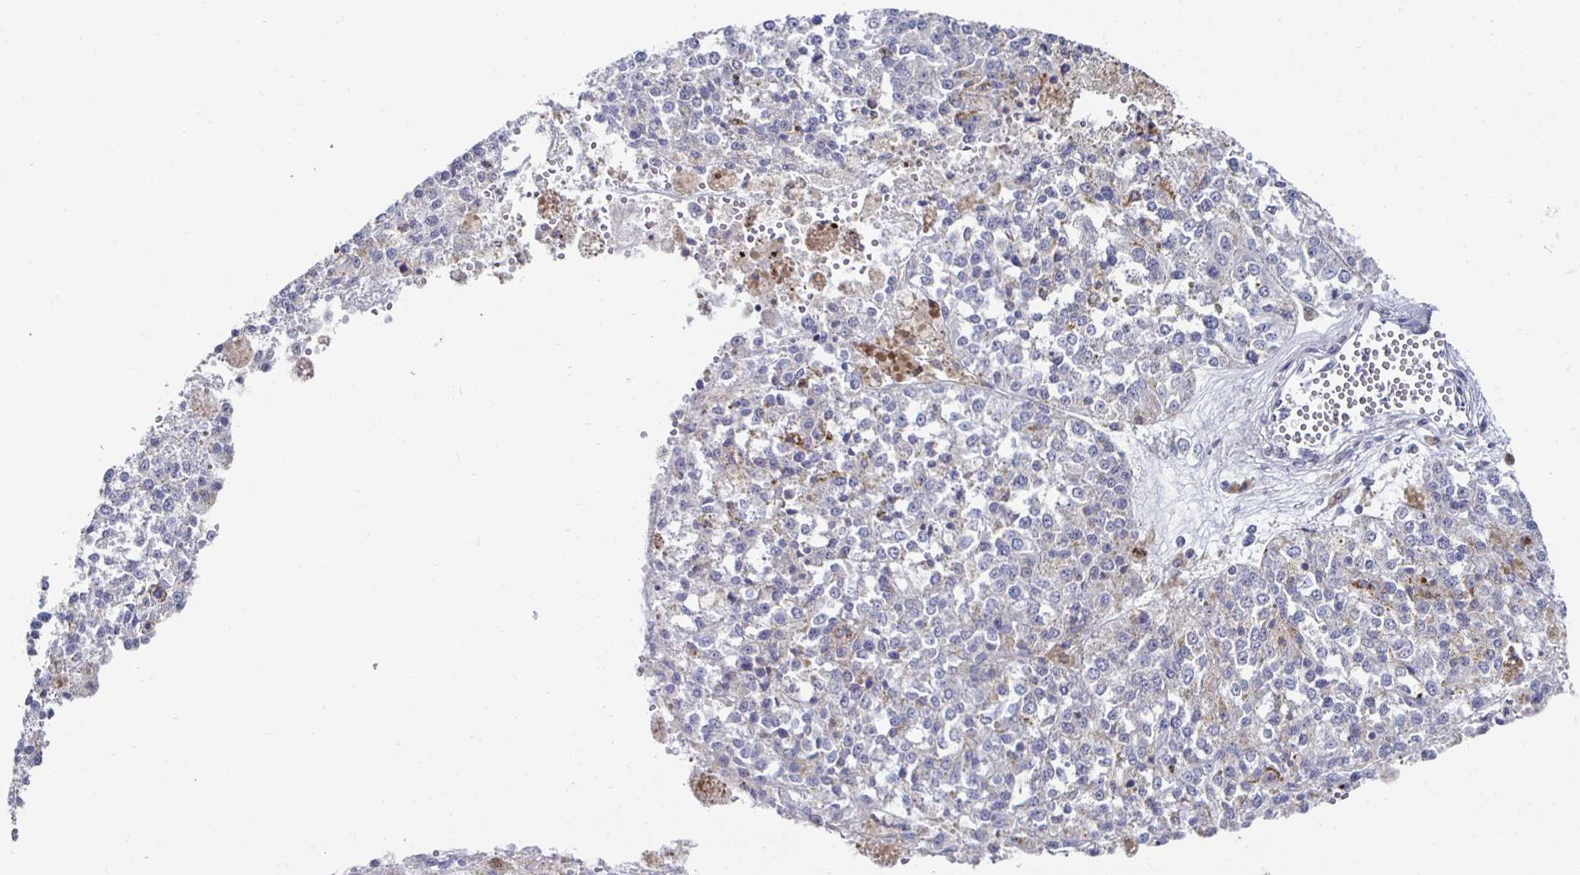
{"staining": {"intensity": "negative", "quantity": "none", "location": "none"}, "tissue": "melanoma", "cell_type": "Tumor cells", "image_type": "cancer", "snomed": [{"axis": "morphology", "description": "Malignant melanoma, Metastatic site"}, {"axis": "topography", "description": "Lymph node"}], "caption": "Immunohistochemical staining of malignant melanoma (metastatic site) reveals no significant positivity in tumor cells.", "gene": "NOCT", "patient": {"sex": "female", "age": 64}}